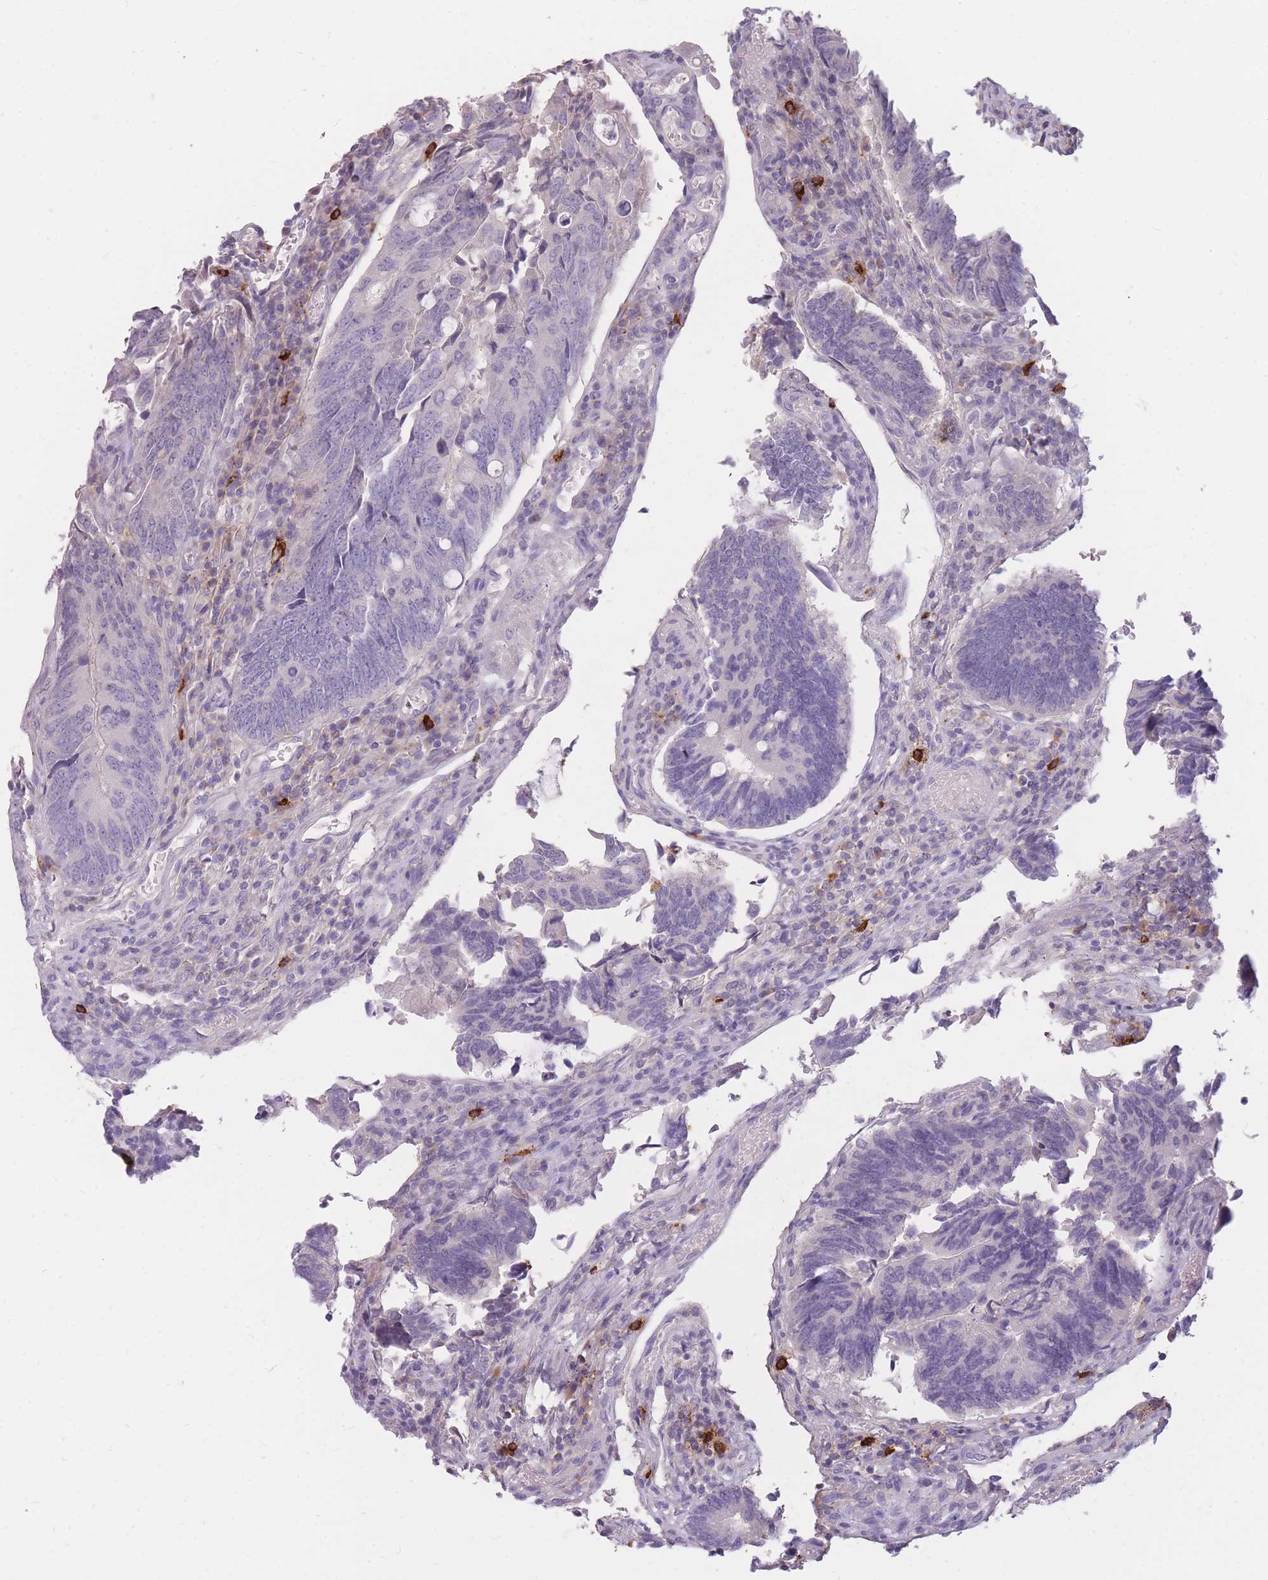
{"staining": {"intensity": "negative", "quantity": "none", "location": "none"}, "tissue": "colorectal cancer", "cell_type": "Tumor cells", "image_type": "cancer", "snomed": [{"axis": "morphology", "description": "Adenocarcinoma, NOS"}, {"axis": "topography", "description": "Colon"}], "caption": "Immunohistochemical staining of human adenocarcinoma (colorectal) exhibits no significant staining in tumor cells. (DAB (3,3'-diaminobenzidine) immunohistochemistry visualized using brightfield microscopy, high magnification).", "gene": "TPSD1", "patient": {"sex": "male", "age": 87}}